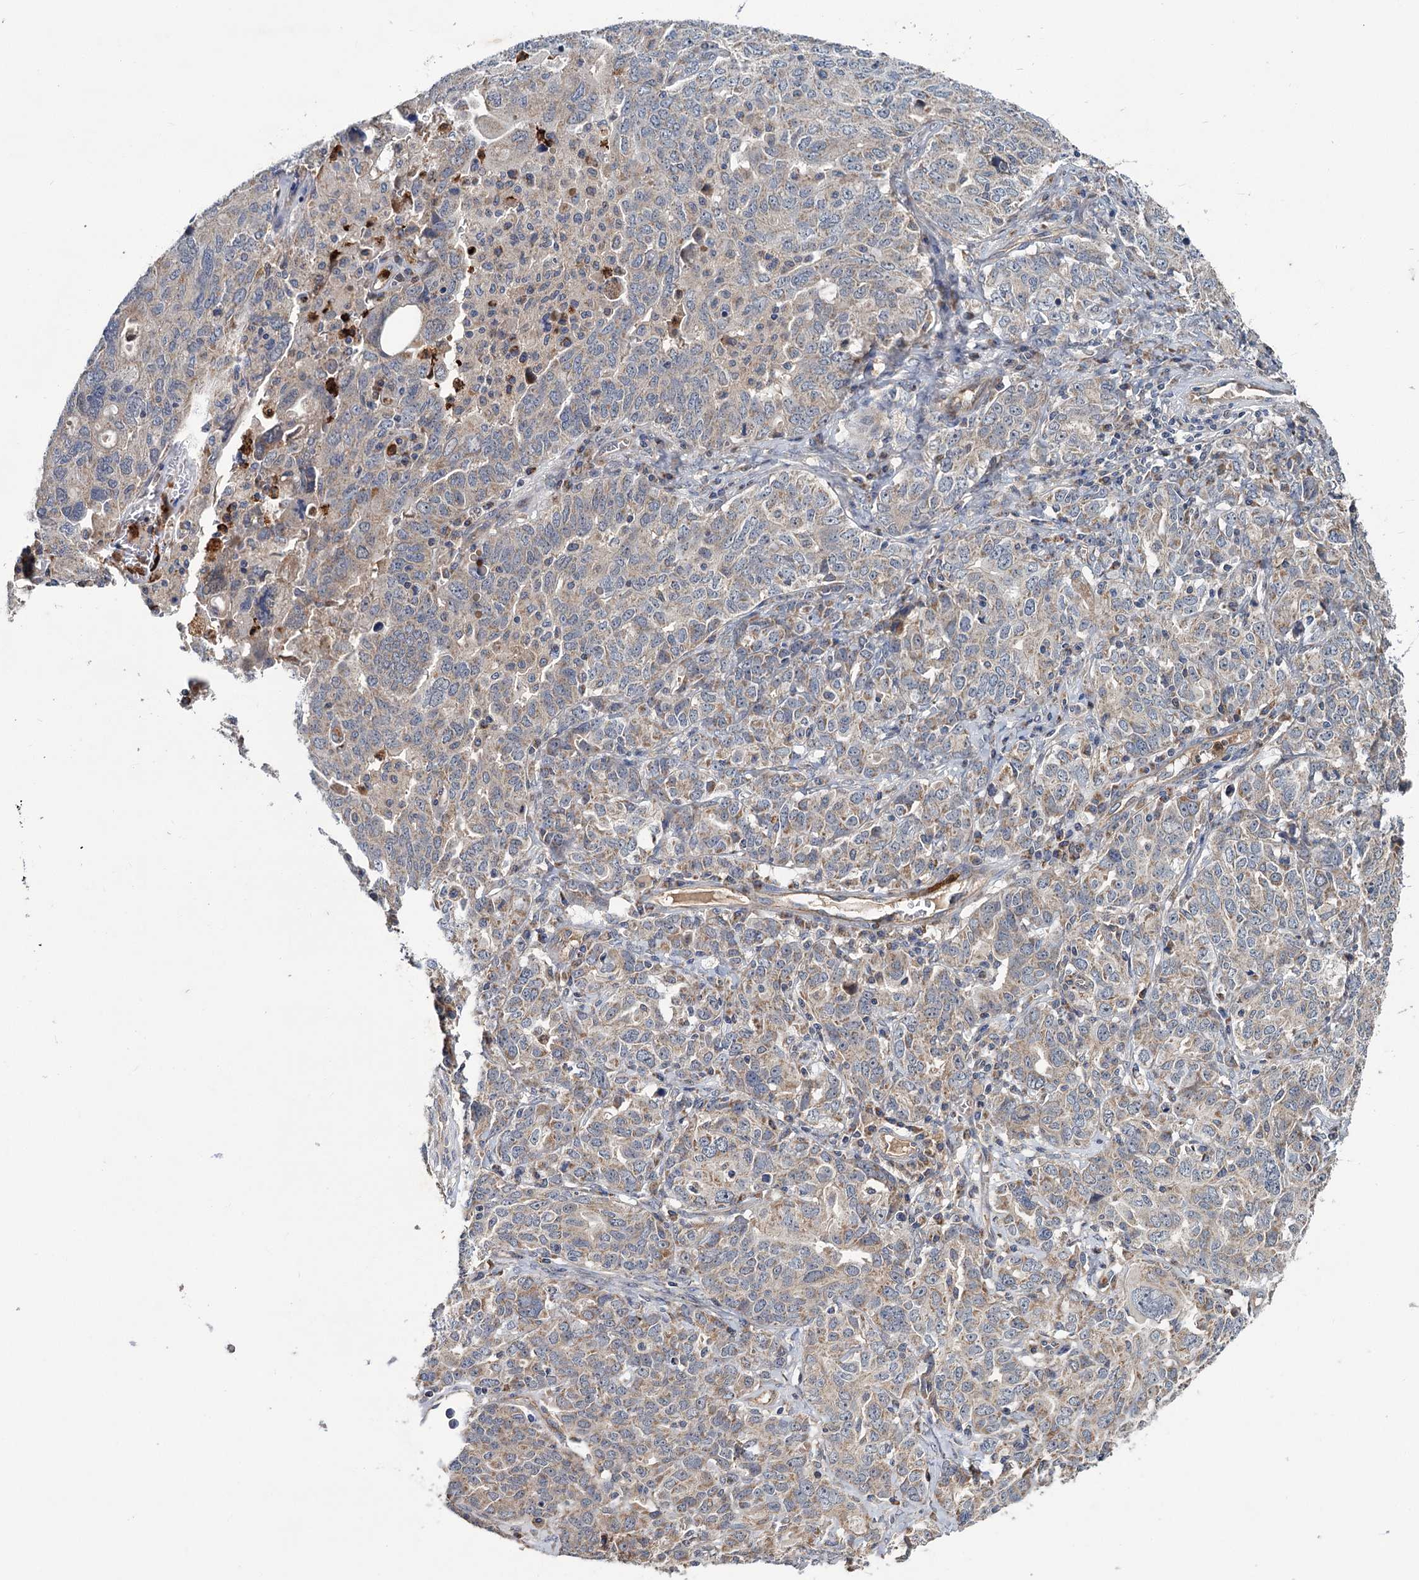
{"staining": {"intensity": "weak", "quantity": "<25%", "location": "cytoplasmic/membranous"}, "tissue": "ovarian cancer", "cell_type": "Tumor cells", "image_type": "cancer", "snomed": [{"axis": "morphology", "description": "Carcinoma, endometroid"}, {"axis": "topography", "description": "Ovary"}], "caption": "IHC micrograph of neoplastic tissue: human ovarian cancer (endometroid carcinoma) stained with DAB (3,3'-diaminobenzidine) exhibits no significant protein expression in tumor cells.", "gene": "DYNC2H1", "patient": {"sex": "female", "age": 62}}